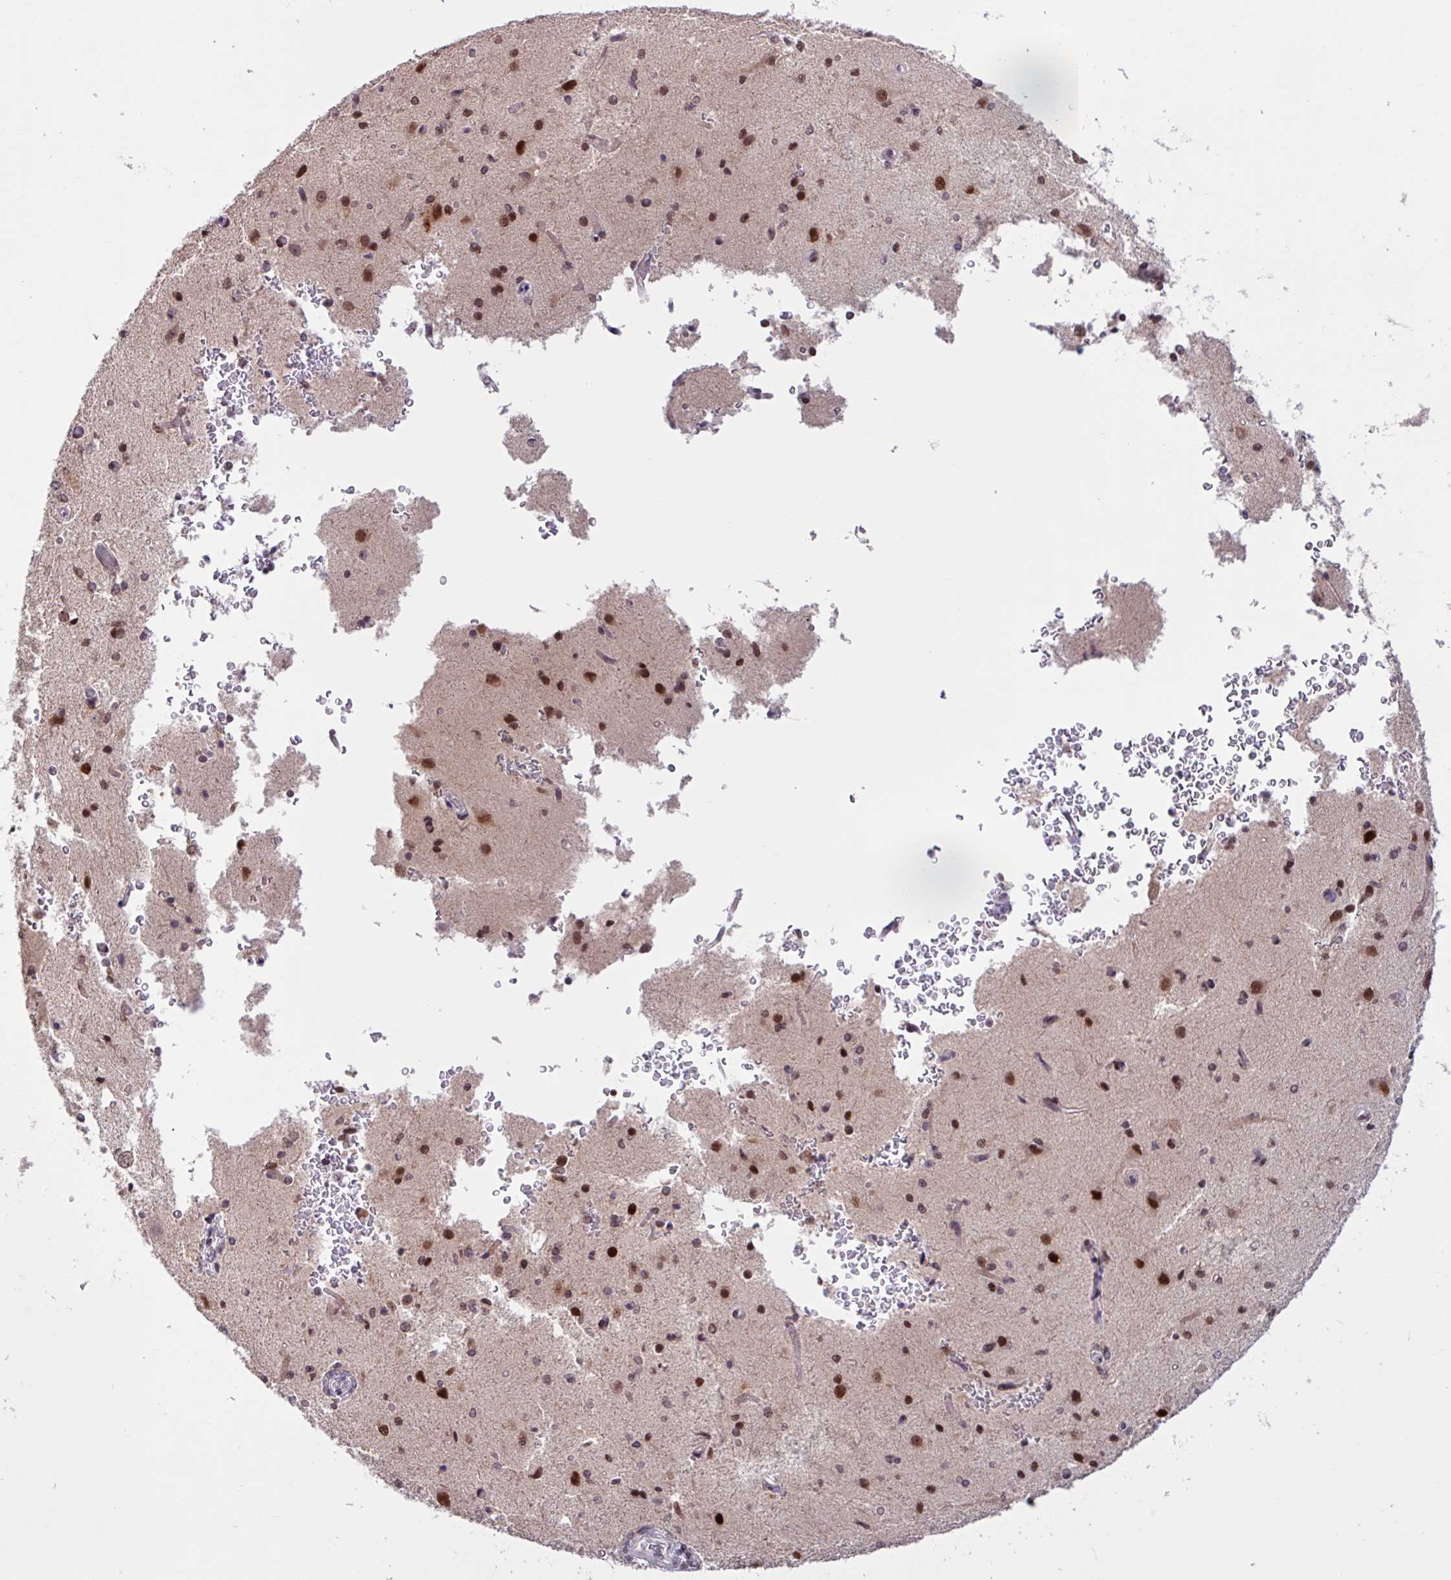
{"staining": {"intensity": "weak", "quantity": "25%-75%", "location": "nuclear"}, "tissue": "cerebral cortex", "cell_type": "Endothelial cells", "image_type": "normal", "snomed": [{"axis": "morphology", "description": "Normal tissue, NOS"}, {"axis": "morphology", "description": "Inflammation, NOS"}, {"axis": "topography", "description": "Cerebral cortex"}], "caption": "Immunohistochemical staining of unremarkable cerebral cortex displays low levels of weak nuclear staining in about 25%-75% of endothelial cells.", "gene": "BRD3", "patient": {"sex": "male", "age": 6}}